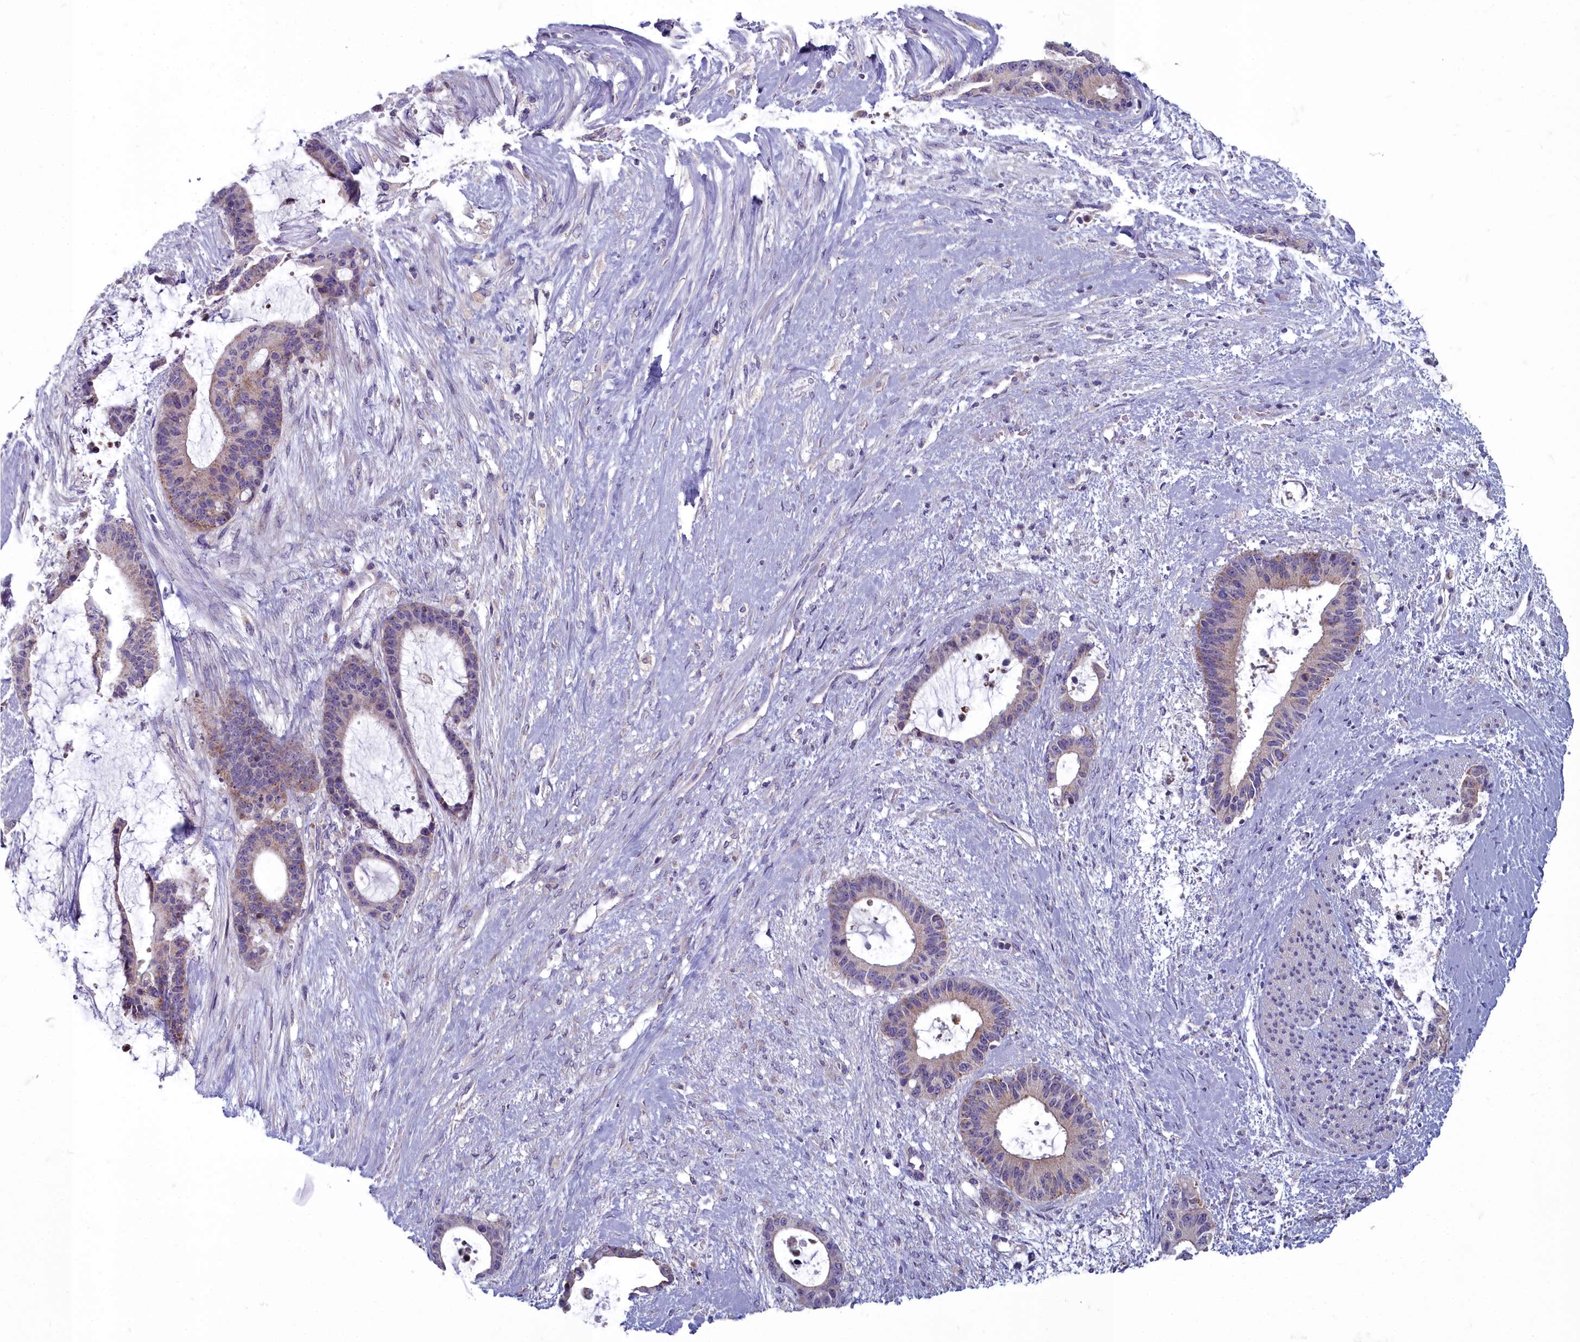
{"staining": {"intensity": "moderate", "quantity": "<25%", "location": "cytoplasmic/membranous"}, "tissue": "liver cancer", "cell_type": "Tumor cells", "image_type": "cancer", "snomed": [{"axis": "morphology", "description": "Normal tissue, NOS"}, {"axis": "morphology", "description": "Cholangiocarcinoma"}, {"axis": "topography", "description": "Liver"}, {"axis": "topography", "description": "Peripheral nerve tissue"}], "caption": "Immunohistochemistry staining of cholangiocarcinoma (liver), which demonstrates low levels of moderate cytoplasmic/membranous positivity in approximately <25% of tumor cells indicating moderate cytoplasmic/membranous protein staining. The staining was performed using DAB (brown) for protein detection and nuclei were counterstained in hematoxylin (blue).", "gene": "INSYN2A", "patient": {"sex": "female", "age": 73}}